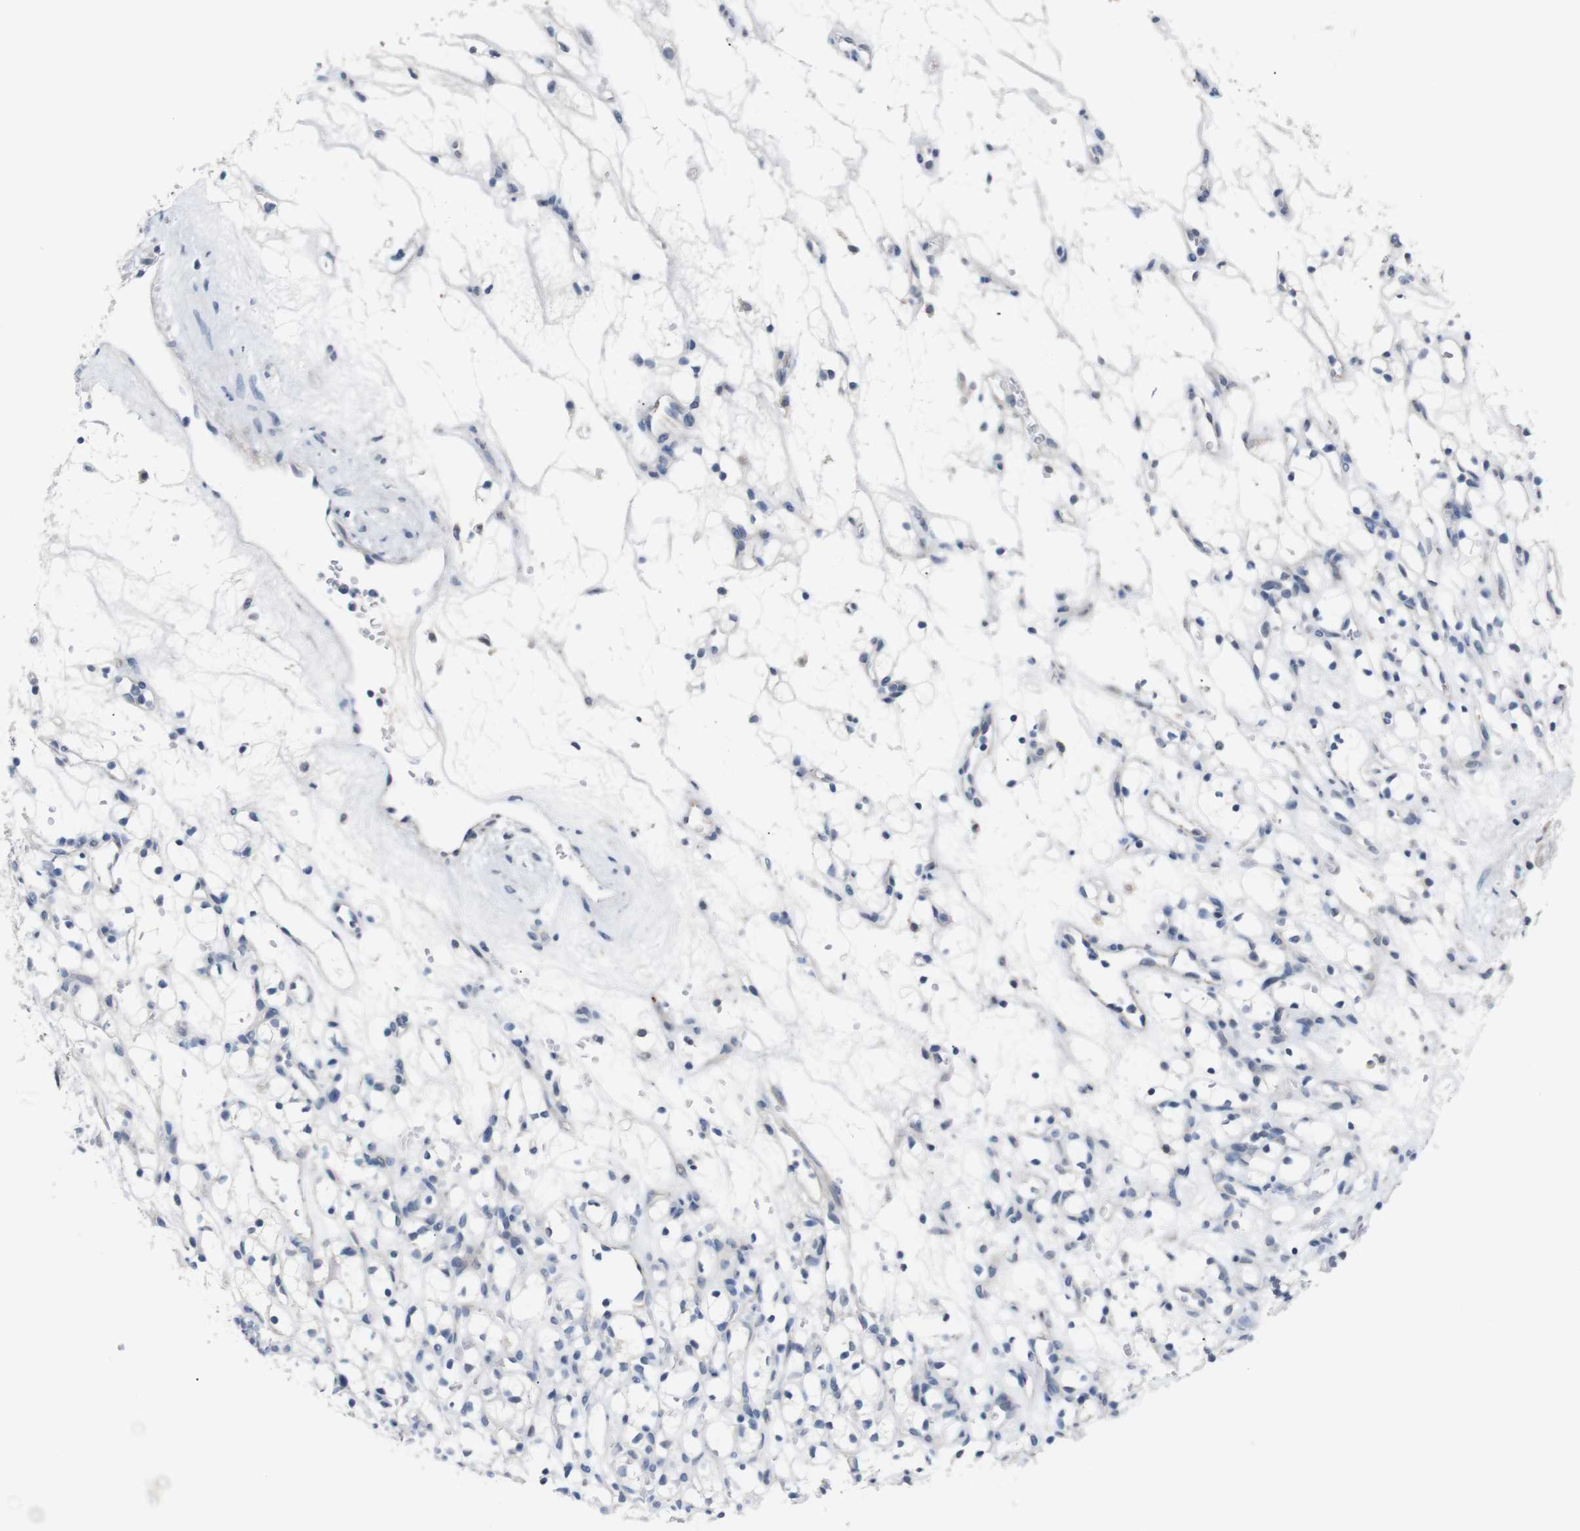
{"staining": {"intensity": "negative", "quantity": "none", "location": "none"}, "tissue": "renal cancer", "cell_type": "Tumor cells", "image_type": "cancer", "snomed": [{"axis": "morphology", "description": "Adenocarcinoma, NOS"}, {"axis": "topography", "description": "Kidney"}], "caption": "A photomicrograph of human renal cancer (adenocarcinoma) is negative for staining in tumor cells.", "gene": "CHRM5", "patient": {"sex": "female", "age": 60}}